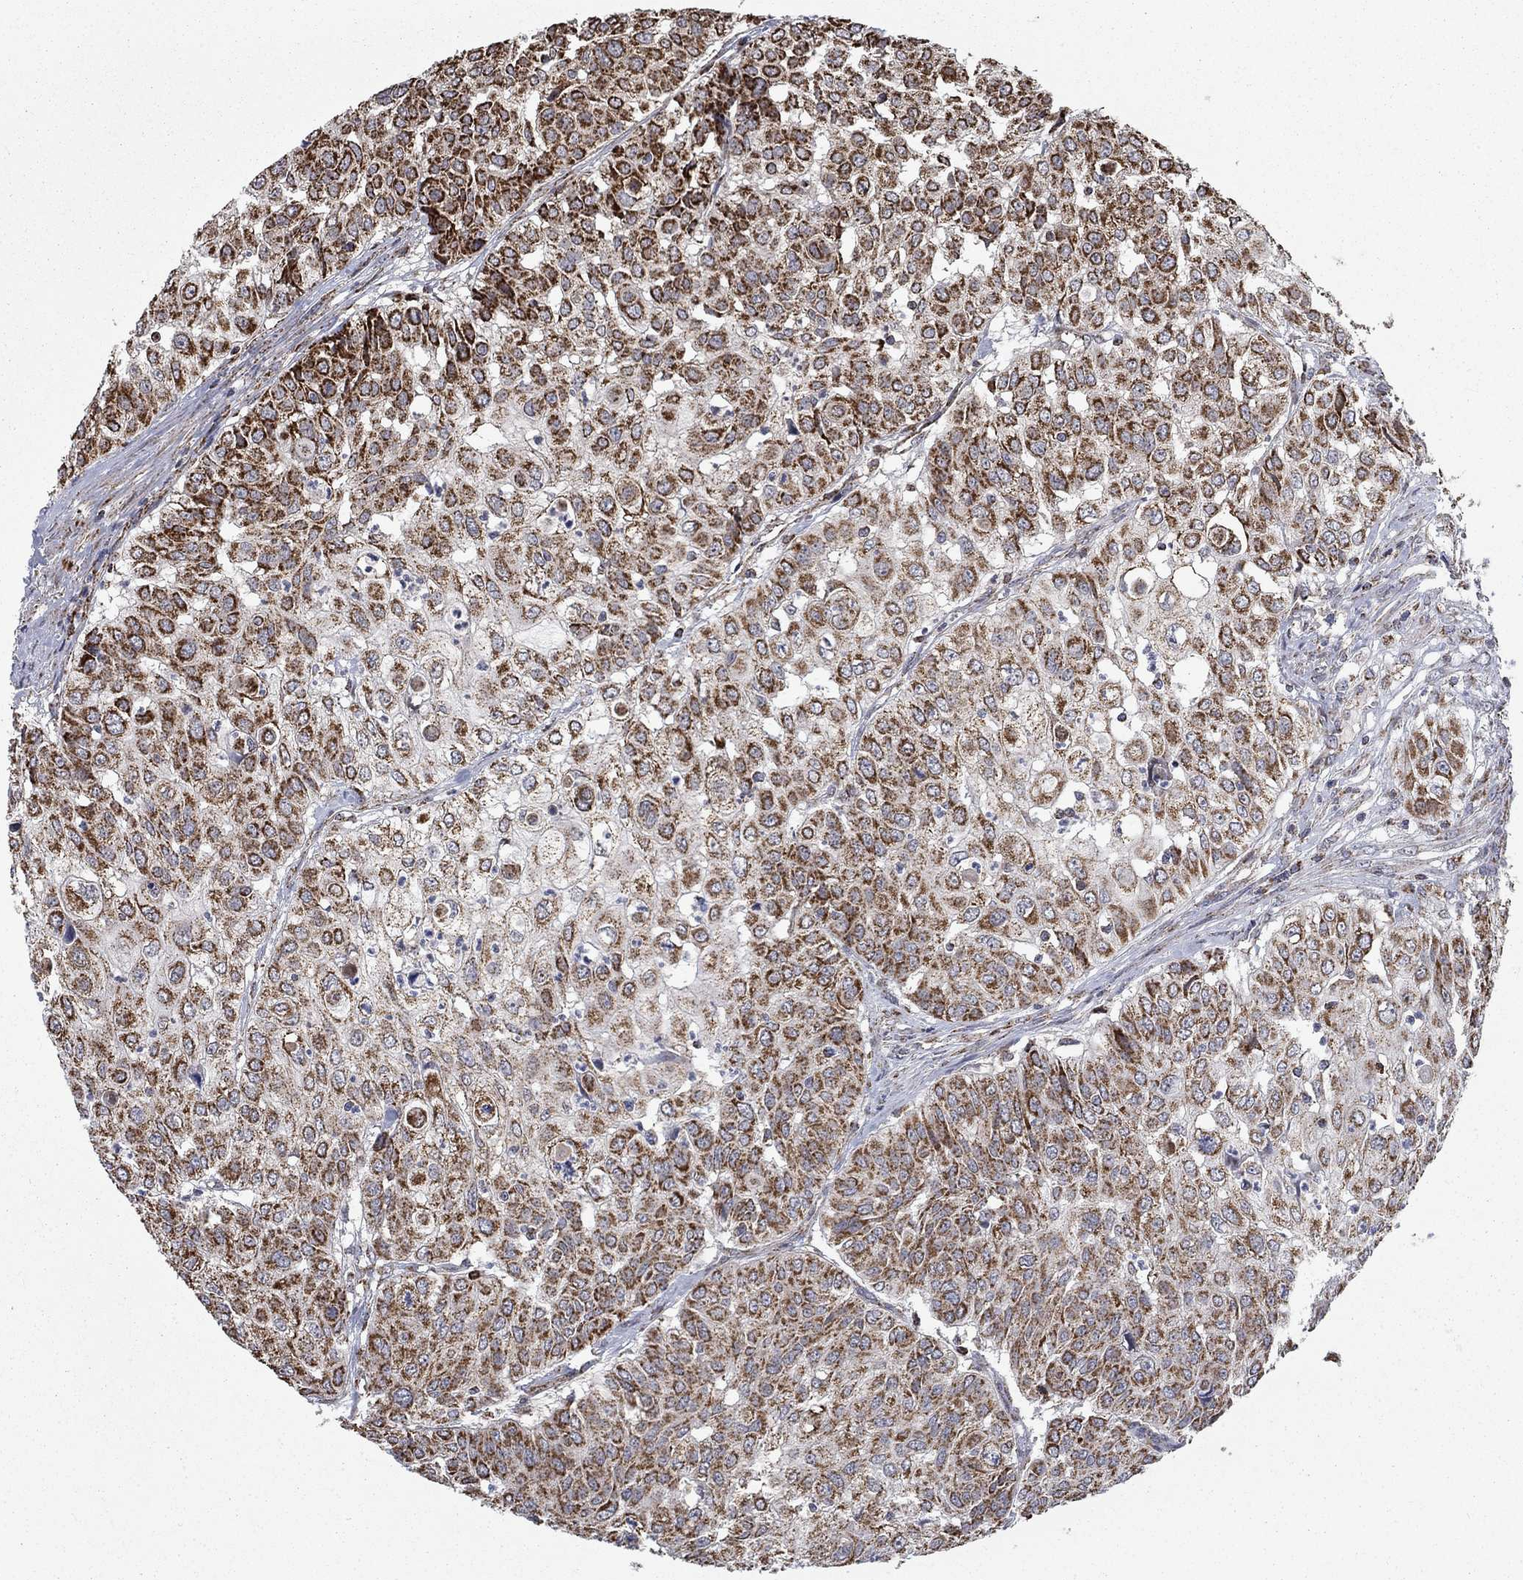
{"staining": {"intensity": "strong", "quantity": "25%-75%", "location": "cytoplasmic/membranous"}, "tissue": "urothelial cancer", "cell_type": "Tumor cells", "image_type": "cancer", "snomed": [{"axis": "morphology", "description": "Urothelial carcinoma, High grade"}, {"axis": "topography", "description": "Urinary bladder"}], "caption": "Urothelial cancer tissue shows strong cytoplasmic/membranous positivity in approximately 25%-75% of tumor cells (IHC, brightfield microscopy, high magnification).", "gene": "MOAP1", "patient": {"sex": "female", "age": 79}}